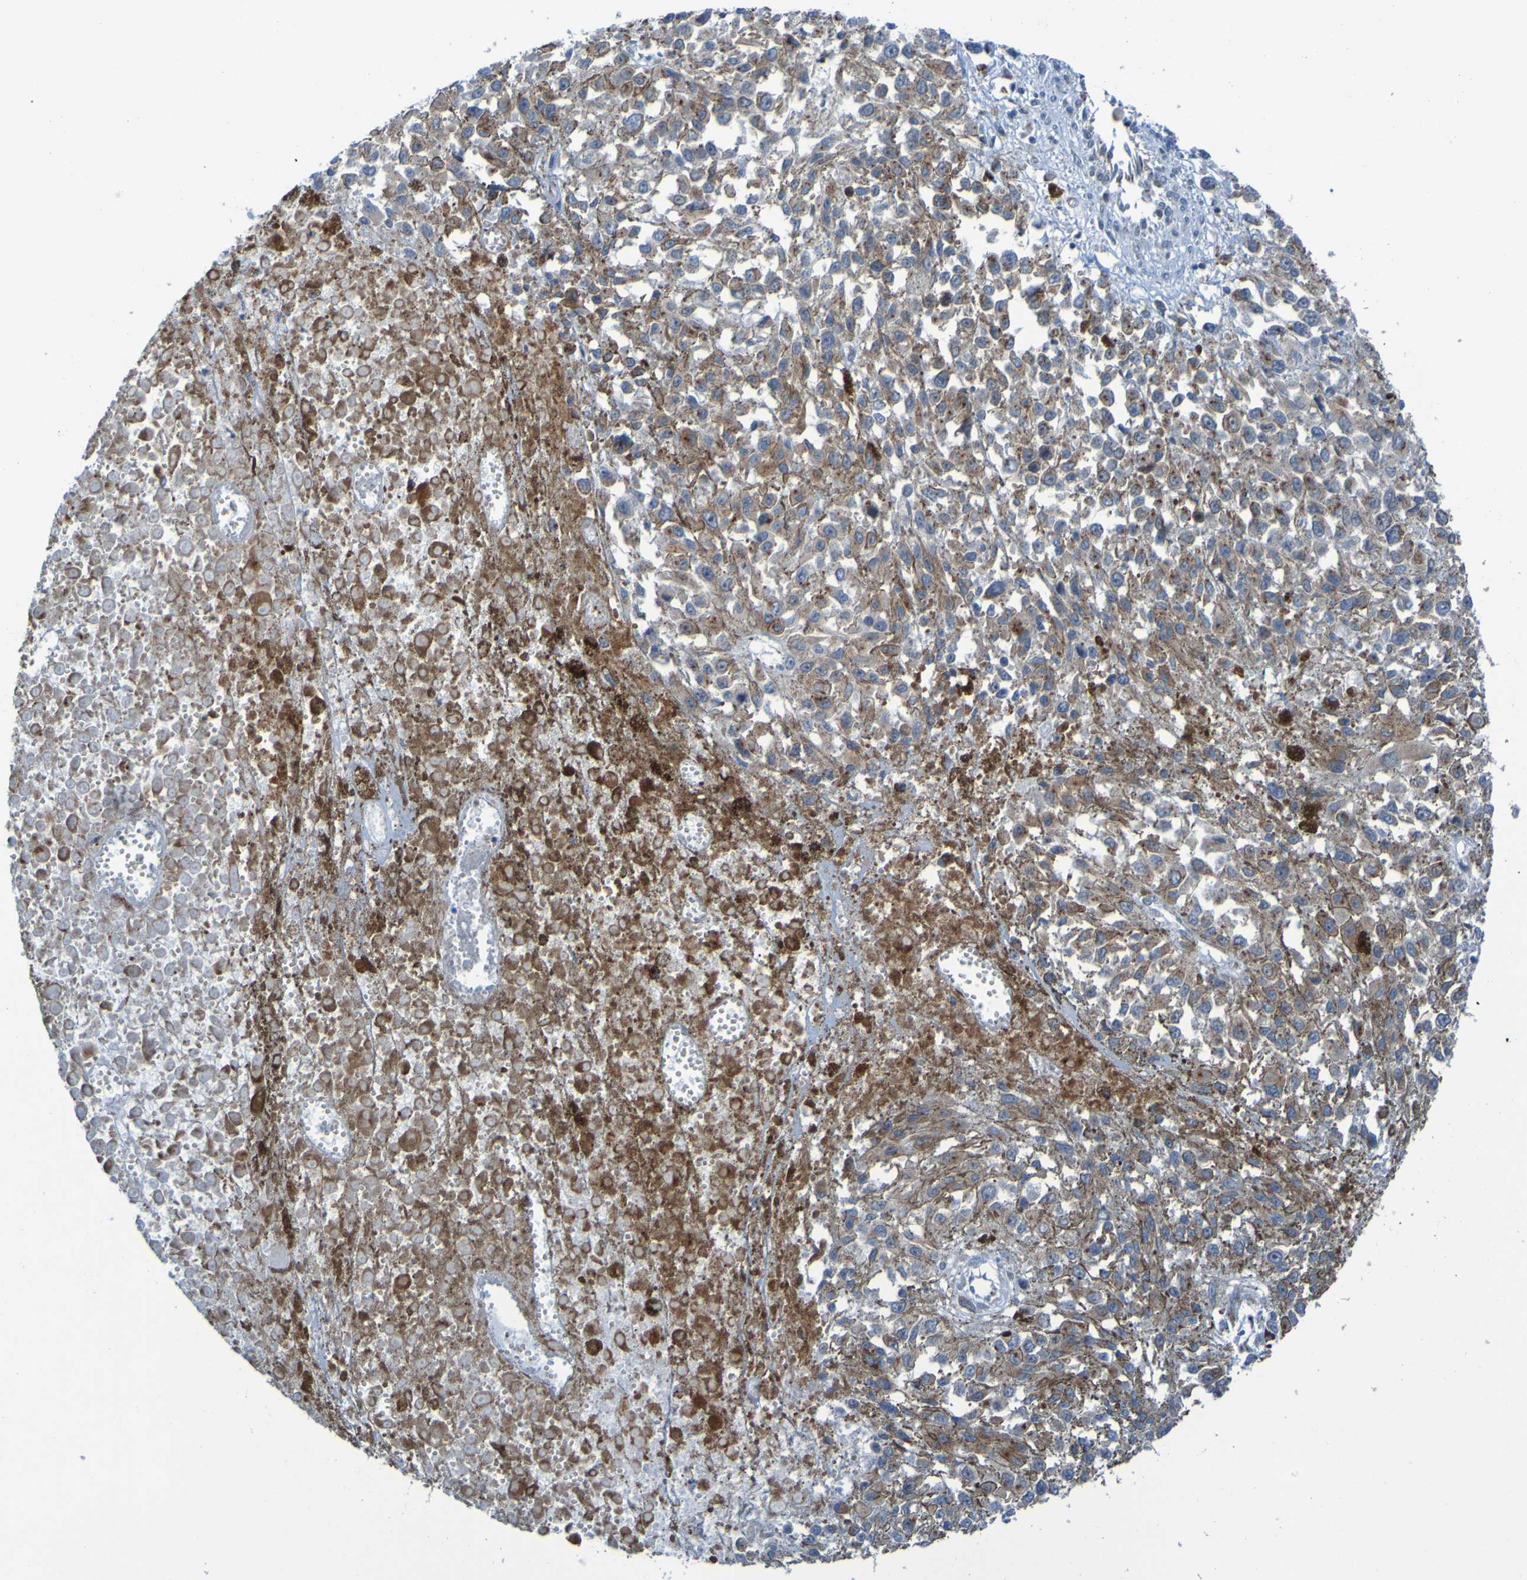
{"staining": {"intensity": "weak", "quantity": "25%-75%", "location": "cytoplasmic/membranous"}, "tissue": "melanoma", "cell_type": "Tumor cells", "image_type": "cancer", "snomed": [{"axis": "morphology", "description": "Malignant melanoma, Metastatic site"}, {"axis": "topography", "description": "Lymph node"}], "caption": "A brown stain shows weak cytoplasmic/membranous expression of a protein in malignant melanoma (metastatic site) tumor cells.", "gene": "UNG", "patient": {"sex": "male", "age": 59}}